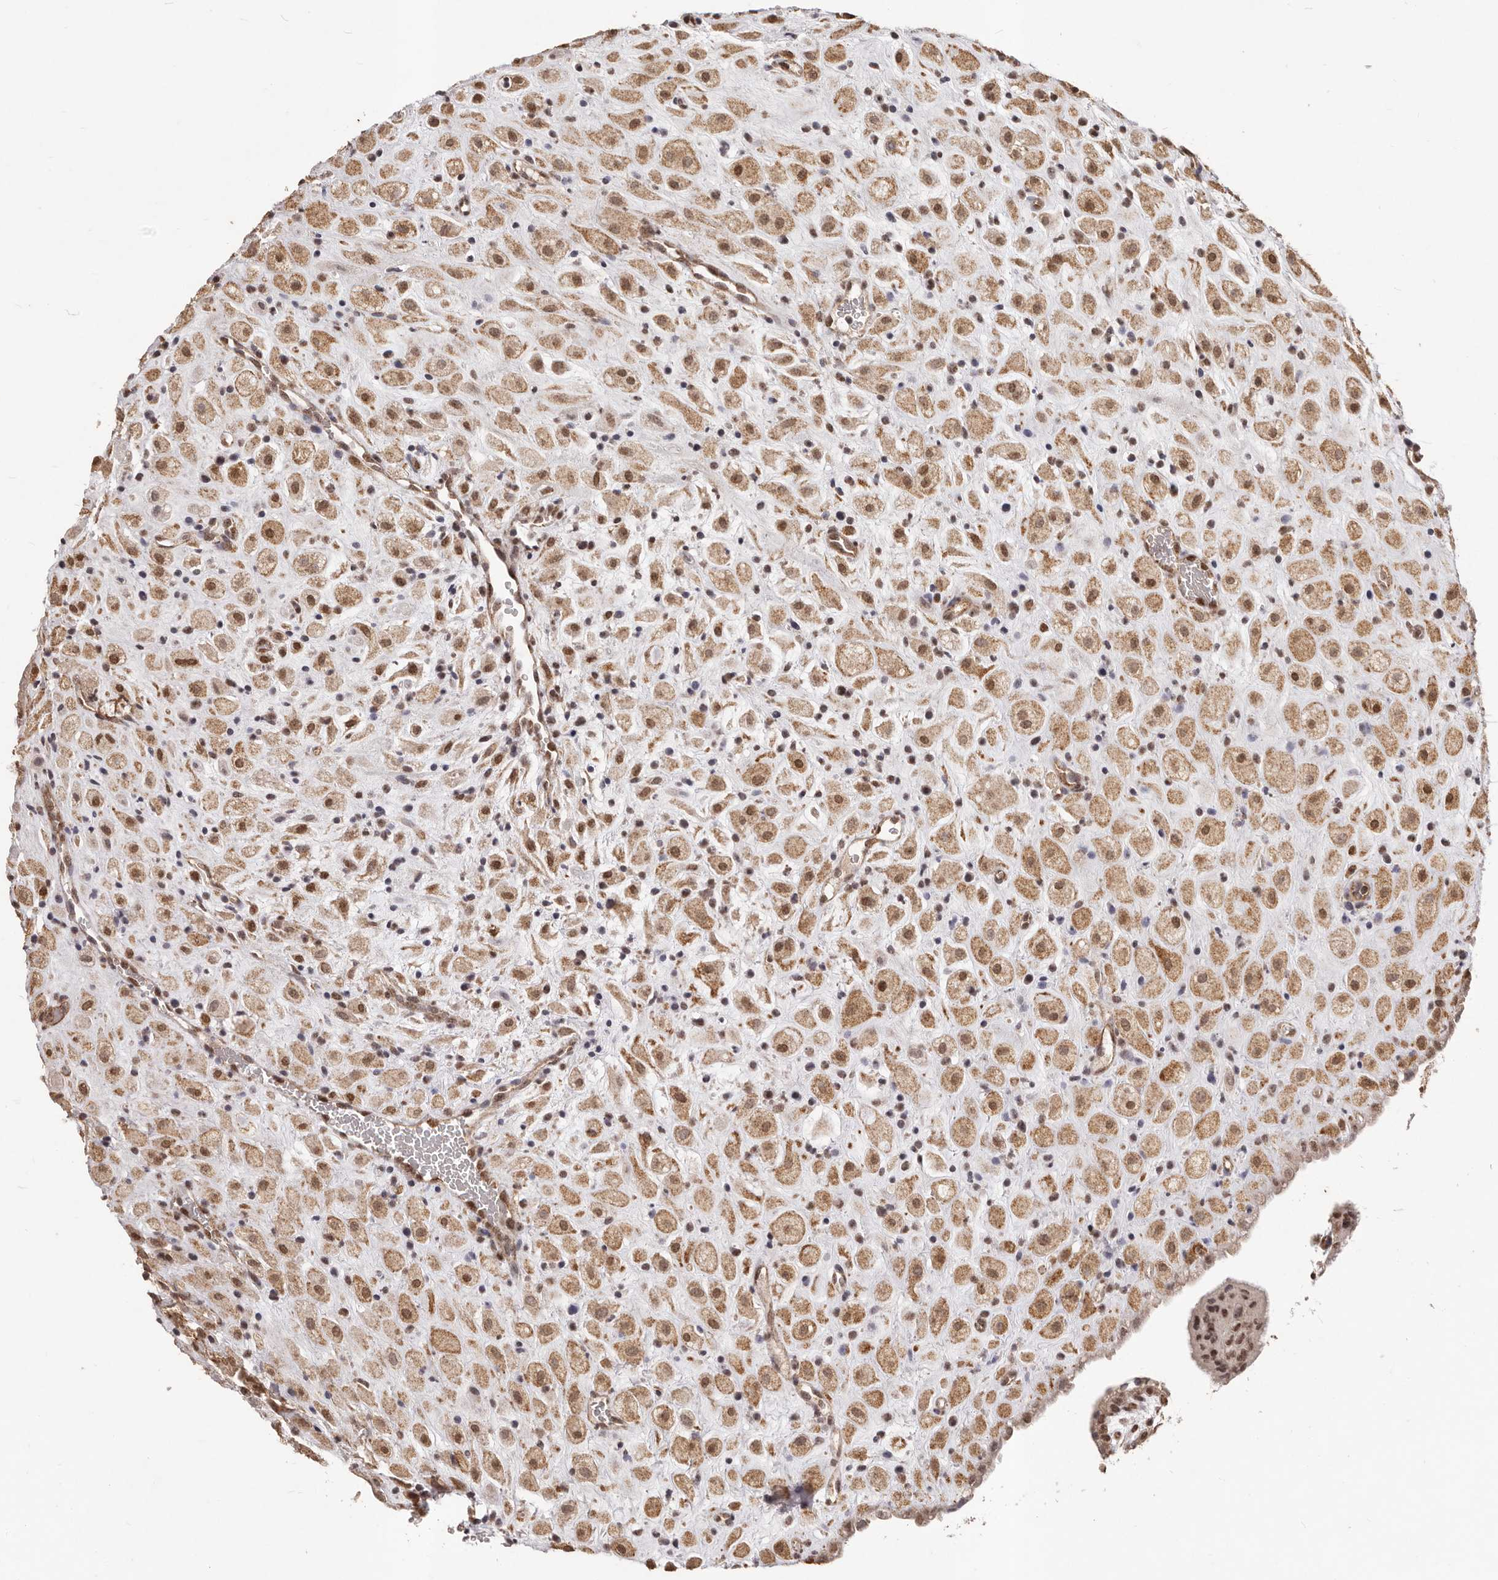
{"staining": {"intensity": "moderate", "quantity": ">75%", "location": "cytoplasmic/membranous,nuclear"}, "tissue": "placenta", "cell_type": "Decidual cells", "image_type": "normal", "snomed": [{"axis": "morphology", "description": "Normal tissue, NOS"}, {"axis": "topography", "description": "Placenta"}], "caption": "Immunohistochemical staining of benign human placenta exhibits moderate cytoplasmic/membranous,nuclear protein staining in about >75% of decidual cells. (DAB IHC with brightfield microscopy, high magnification).", "gene": "RPS6KA5", "patient": {"sex": "female", "age": 35}}